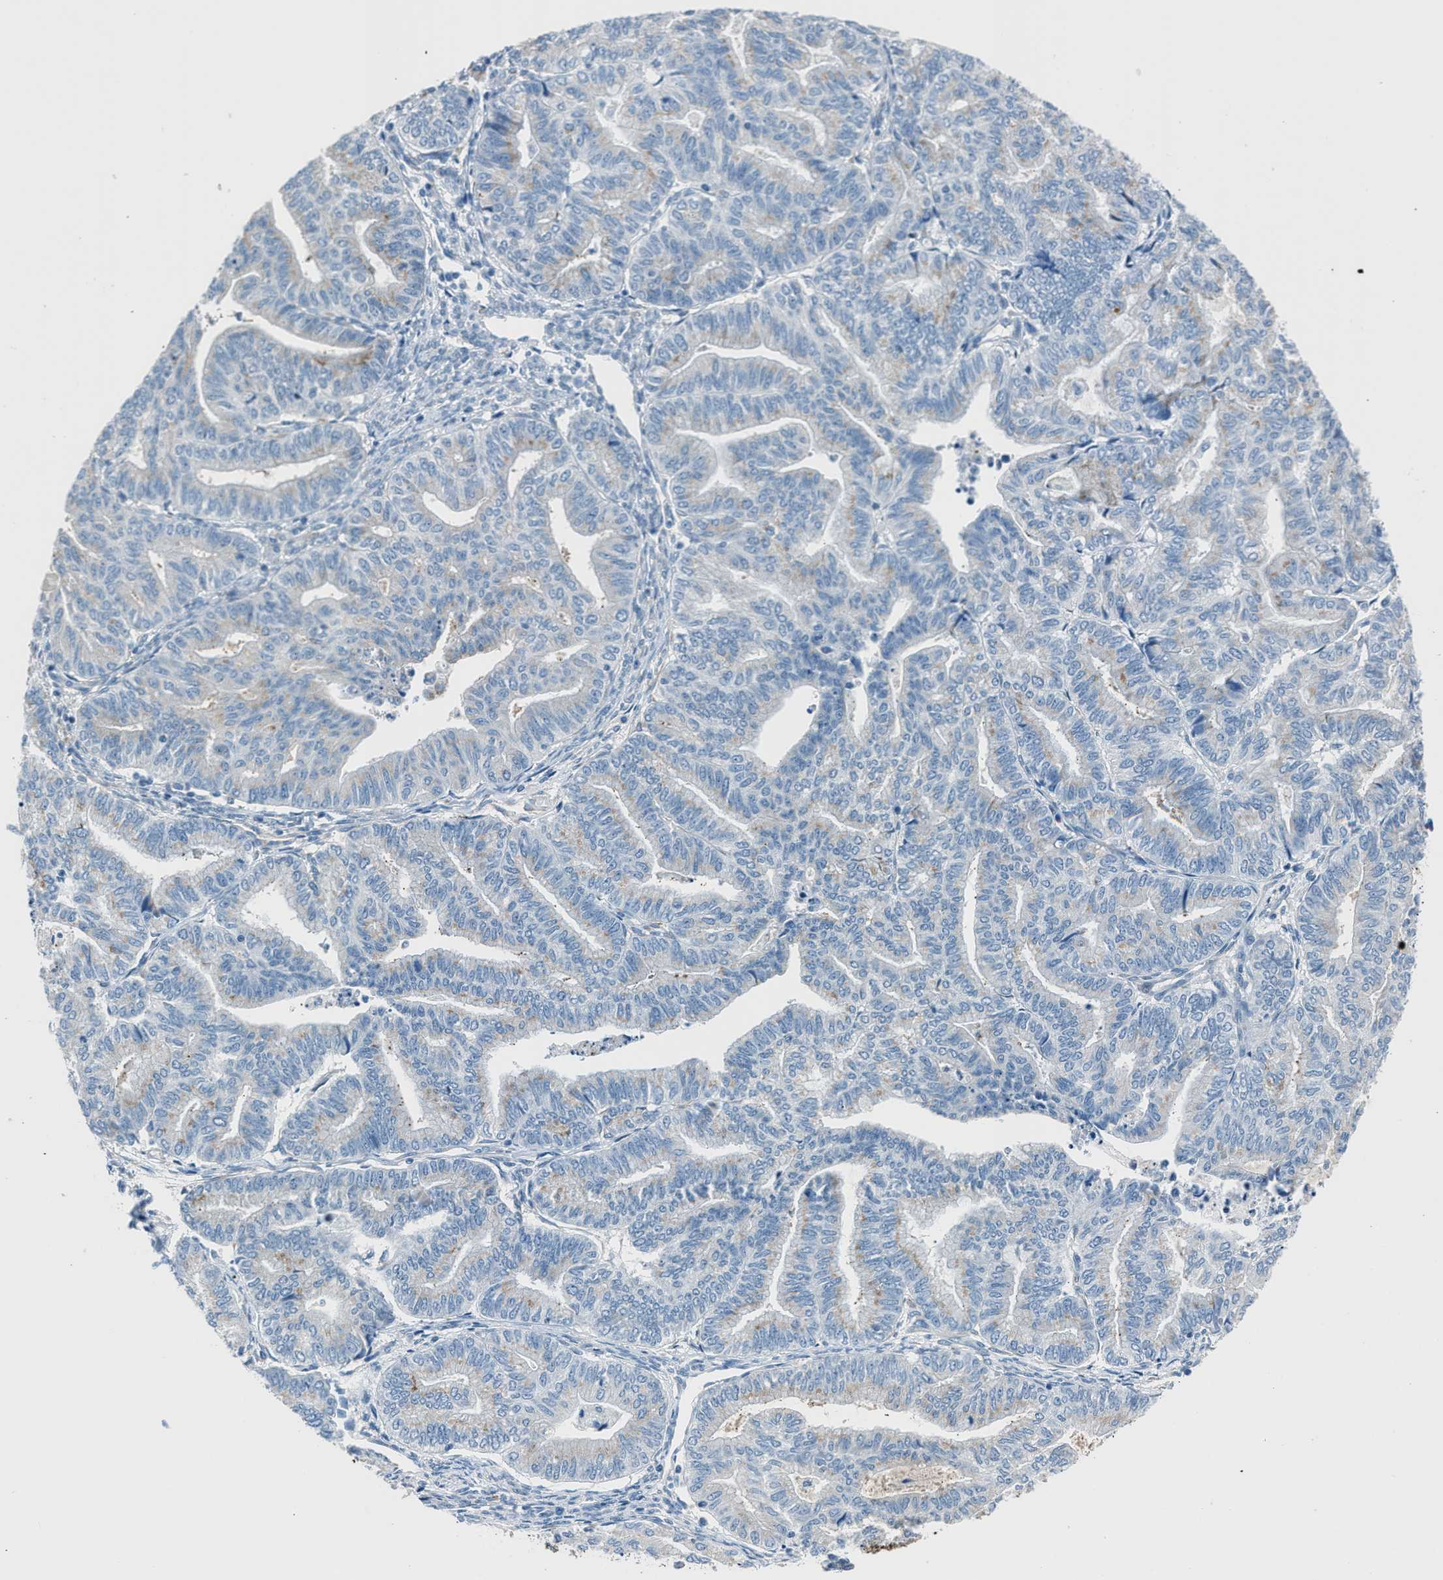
{"staining": {"intensity": "weak", "quantity": "<25%", "location": "cytoplasmic/membranous"}, "tissue": "endometrial cancer", "cell_type": "Tumor cells", "image_type": "cancer", "snomed": [{"axis": "morphology", "description": "Adenocarcinoma, NOS"}, {"axis": "topography", "description": "Endometrium"}], "caption": "Immunohistochemistry (IHC) micrograph of human endometrial adenocarcinoma stained for a protein (brown), which exhibits no positivity in tumor cells.", "gene": "RNF41", "patient": {"sex": "female", "age": 79}}